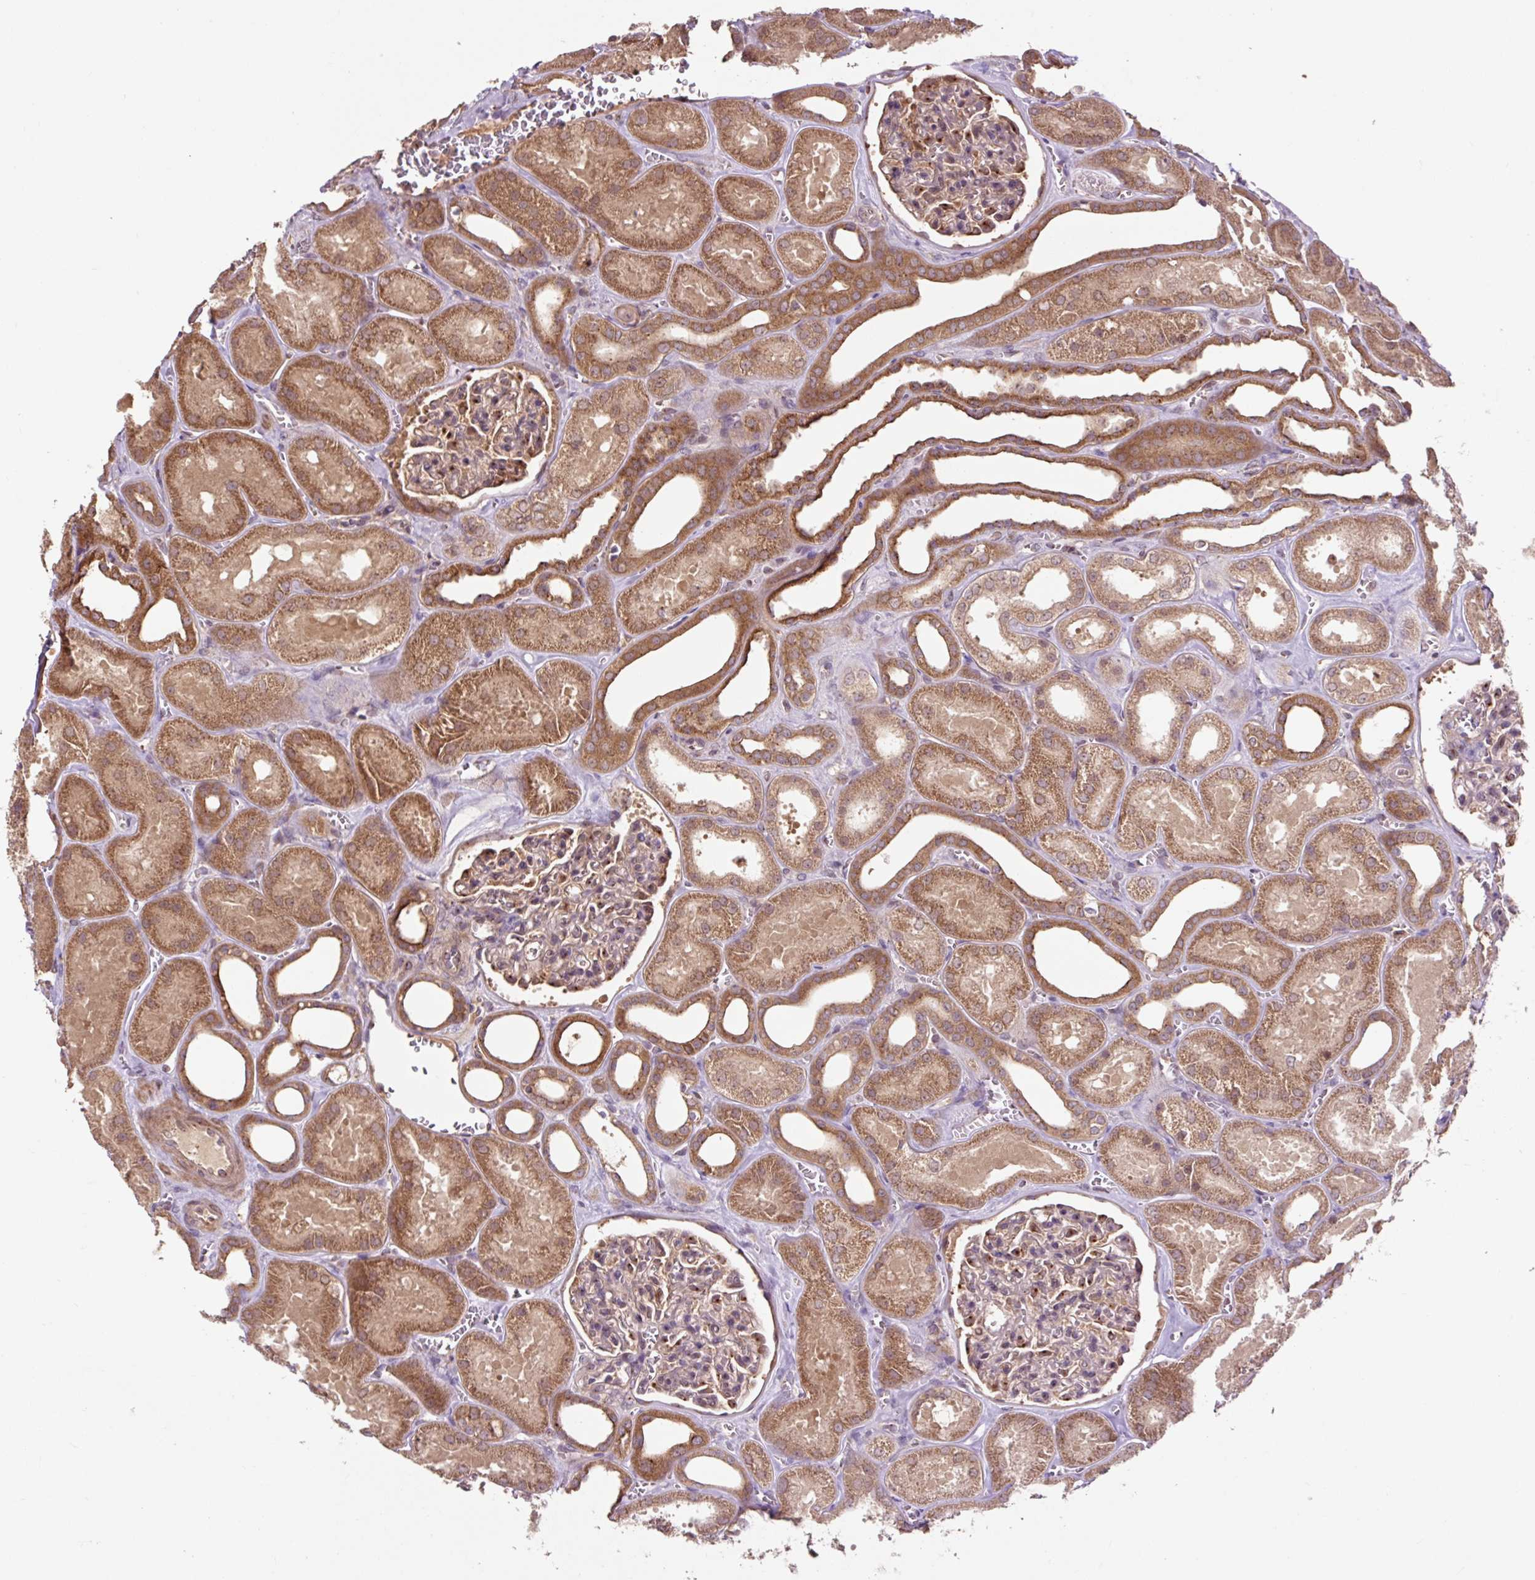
{"staining": {"intensity": "moderate", "quantity": "<25%", "location": "cytoplasmic/membranous"}, "tissue": "kidney", "cell_type": "Cells in glomeruli", "image_type": "normal", "snomed": [{"axis": "morphology", "description": "Normal tissue, NOS"}, {"axis": "morphology", "description": "Adenocarcinoma, NOS"}, {"axis": "topography", "description": "Kidney"}], "caption": "Protein staining demonstrates moderate cytoplasmic/membranous expression in approximately <25% of cells in glomeruli in unremarkable kidney. (DAB IHC, brown staining for protein, blue staining for nuclei).", "gene": "MMS19", "patient": {"sex": "female", "age": 68}}